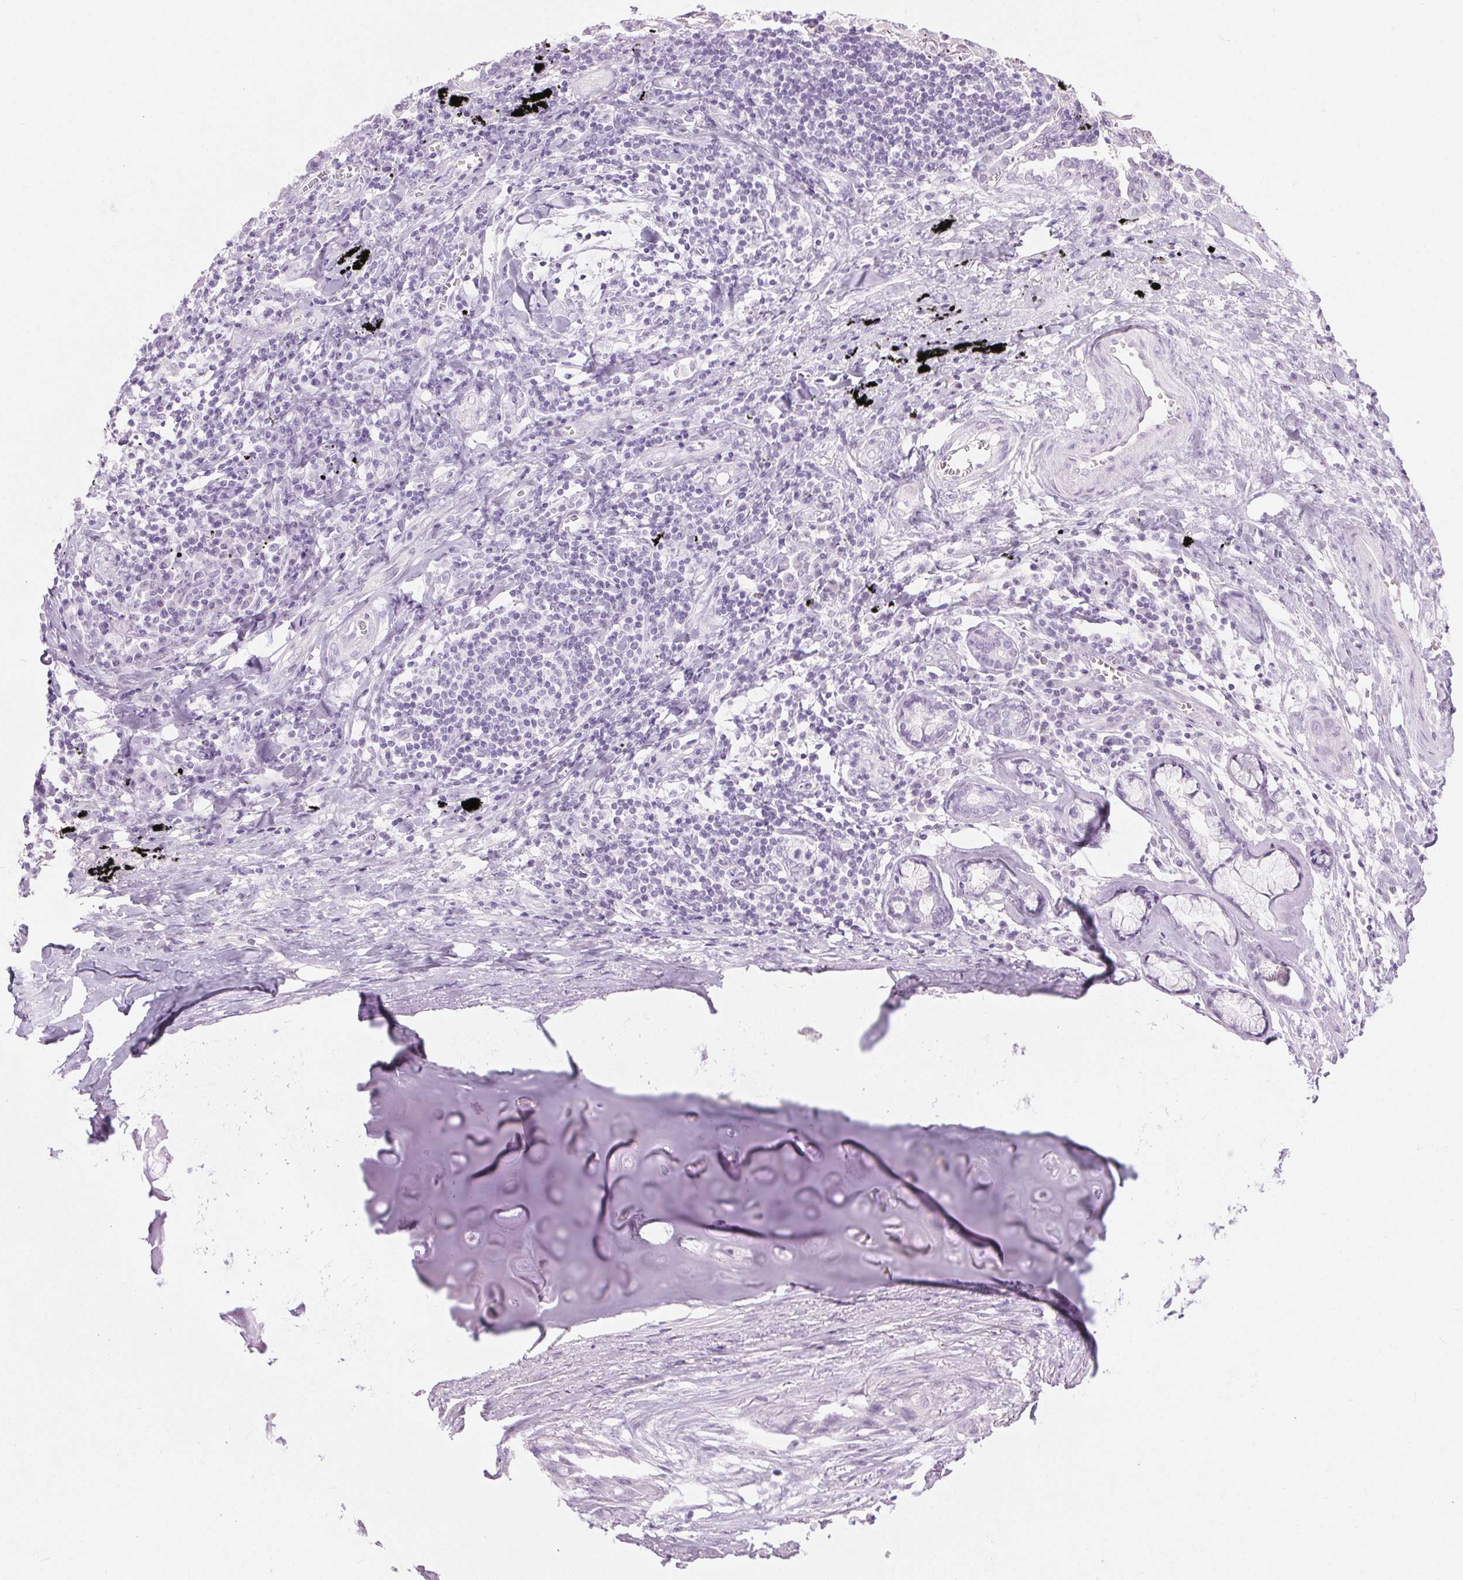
{"staining": {"intensity": "negative", "quantity": "none", "location": "none"}, "tissue": "lung cancer", "cell_type": "Tumor cells", "image_type": "cancer", "snomed": [{"axis": "morphology", "description": "Adenocarcinoma, NOS"}, {"axis": "topography", "description": "Lung"}], "caption": "DAB (3,3'-diaminobenzidine) immunohistochemical staining of human lung adenocarcinoma demonstrates no significant staining in tumor cells.", "gene": "BEND2", "patient": {"sex": "male", "age": 65}}